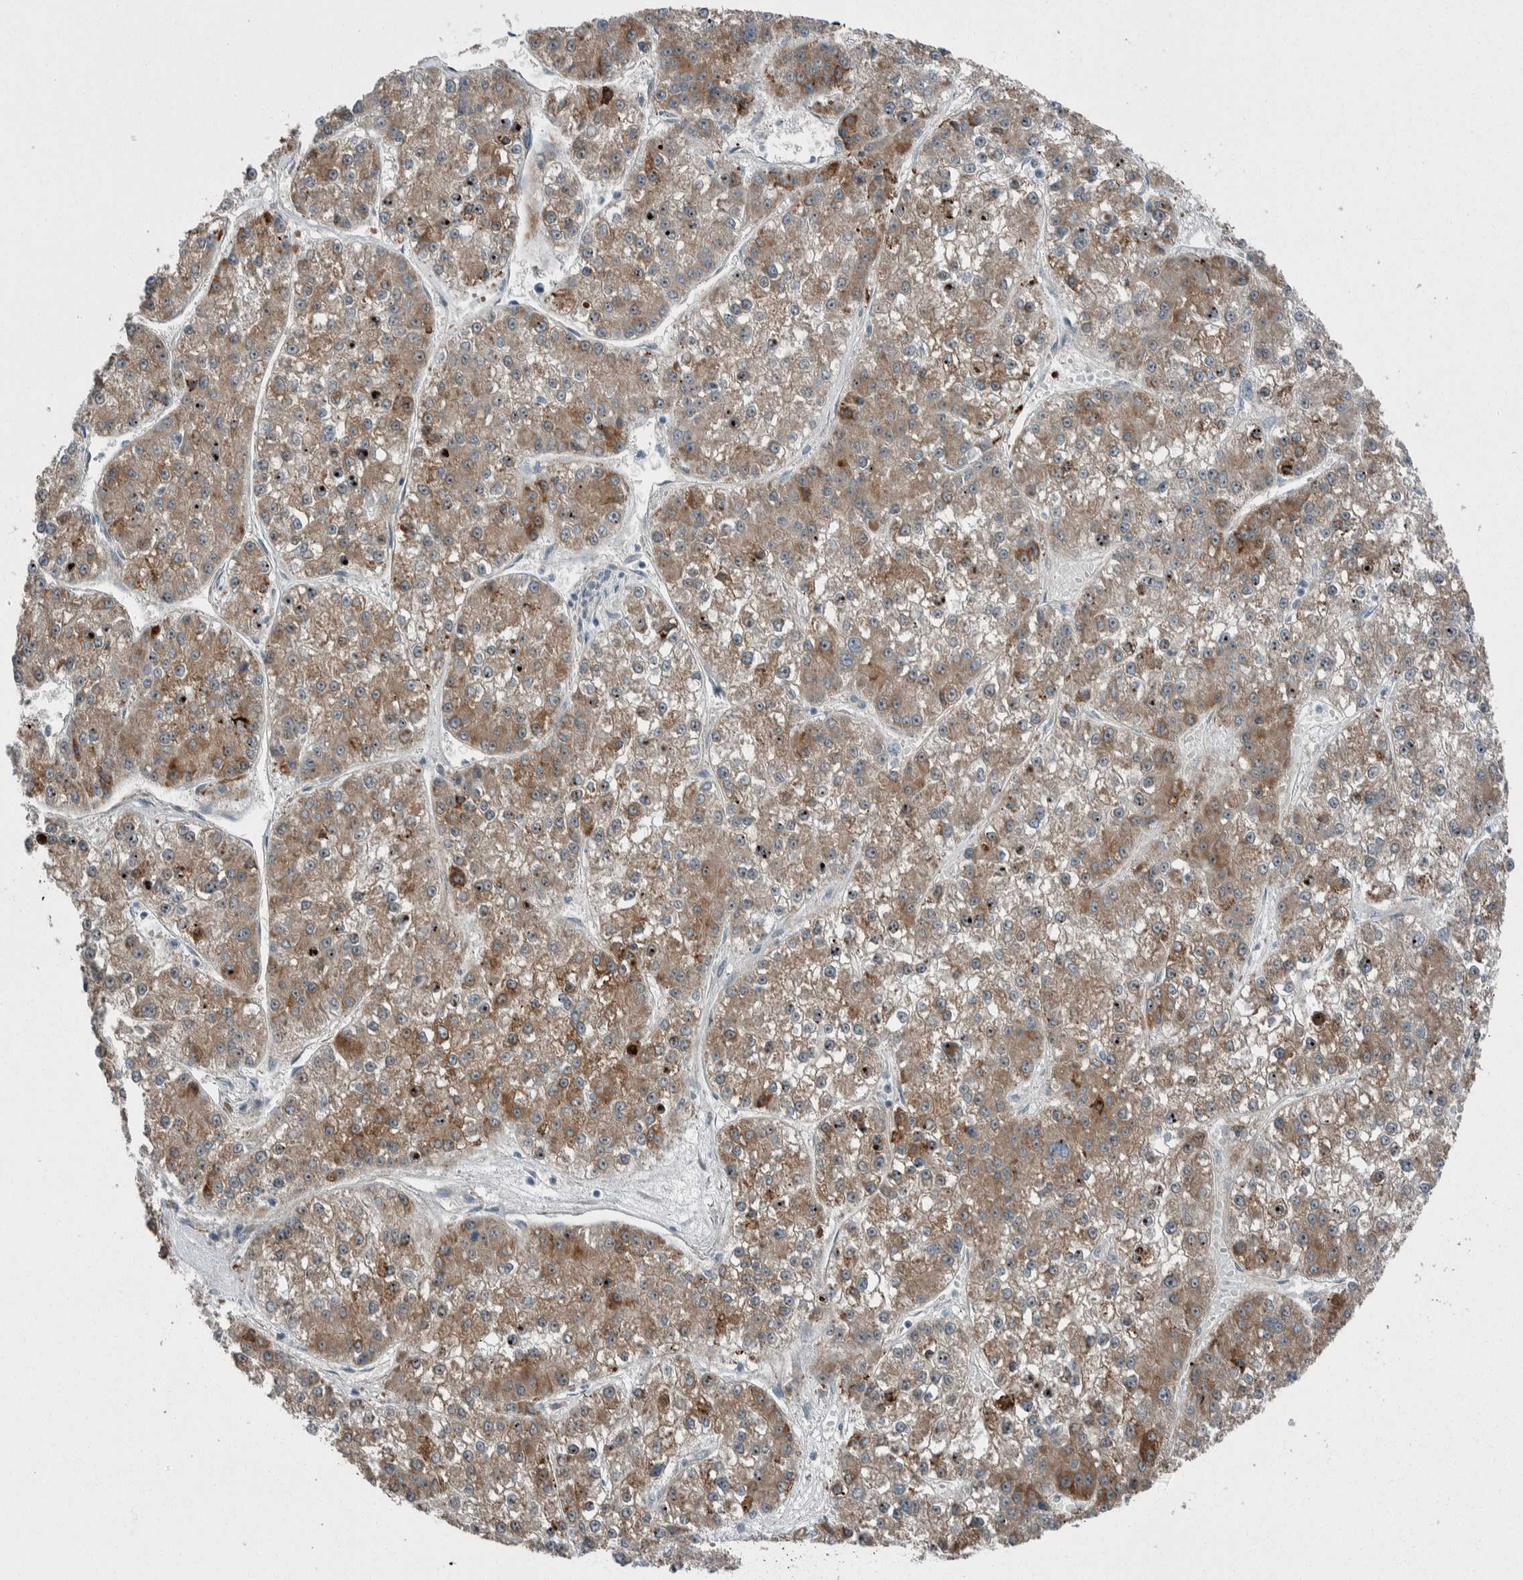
{"staining": {"intensity": "moderate", "quantity": ">75%", "location": "cytoplasmic/membranous,nuclear"}, "tissue": "liver cancer", "cell_type": "Tumor cells", "image_type": "cancer", "snomed": [{"axis": "morphology", "description": "Carcinoma, Hepatocellular, NOS"}, {"axis": "topography", "description": "Liver"}], "caption": "Immunohistochemistry (IHC) staining of hepatocellular carcinoma (liver), which shows medium levels of moderate cytoplasmic/membranous and nuclear positivity in about >75% of tumor cells indicating moderate cytoplasmic/membranous and nuclear protein positivity. The staining was performed using DAB (brown) for protein detection and nuclei were counterstained in hematoxylin (blue).", "gene": "USP25", "patient": {"sex": "female", "age": 73}}